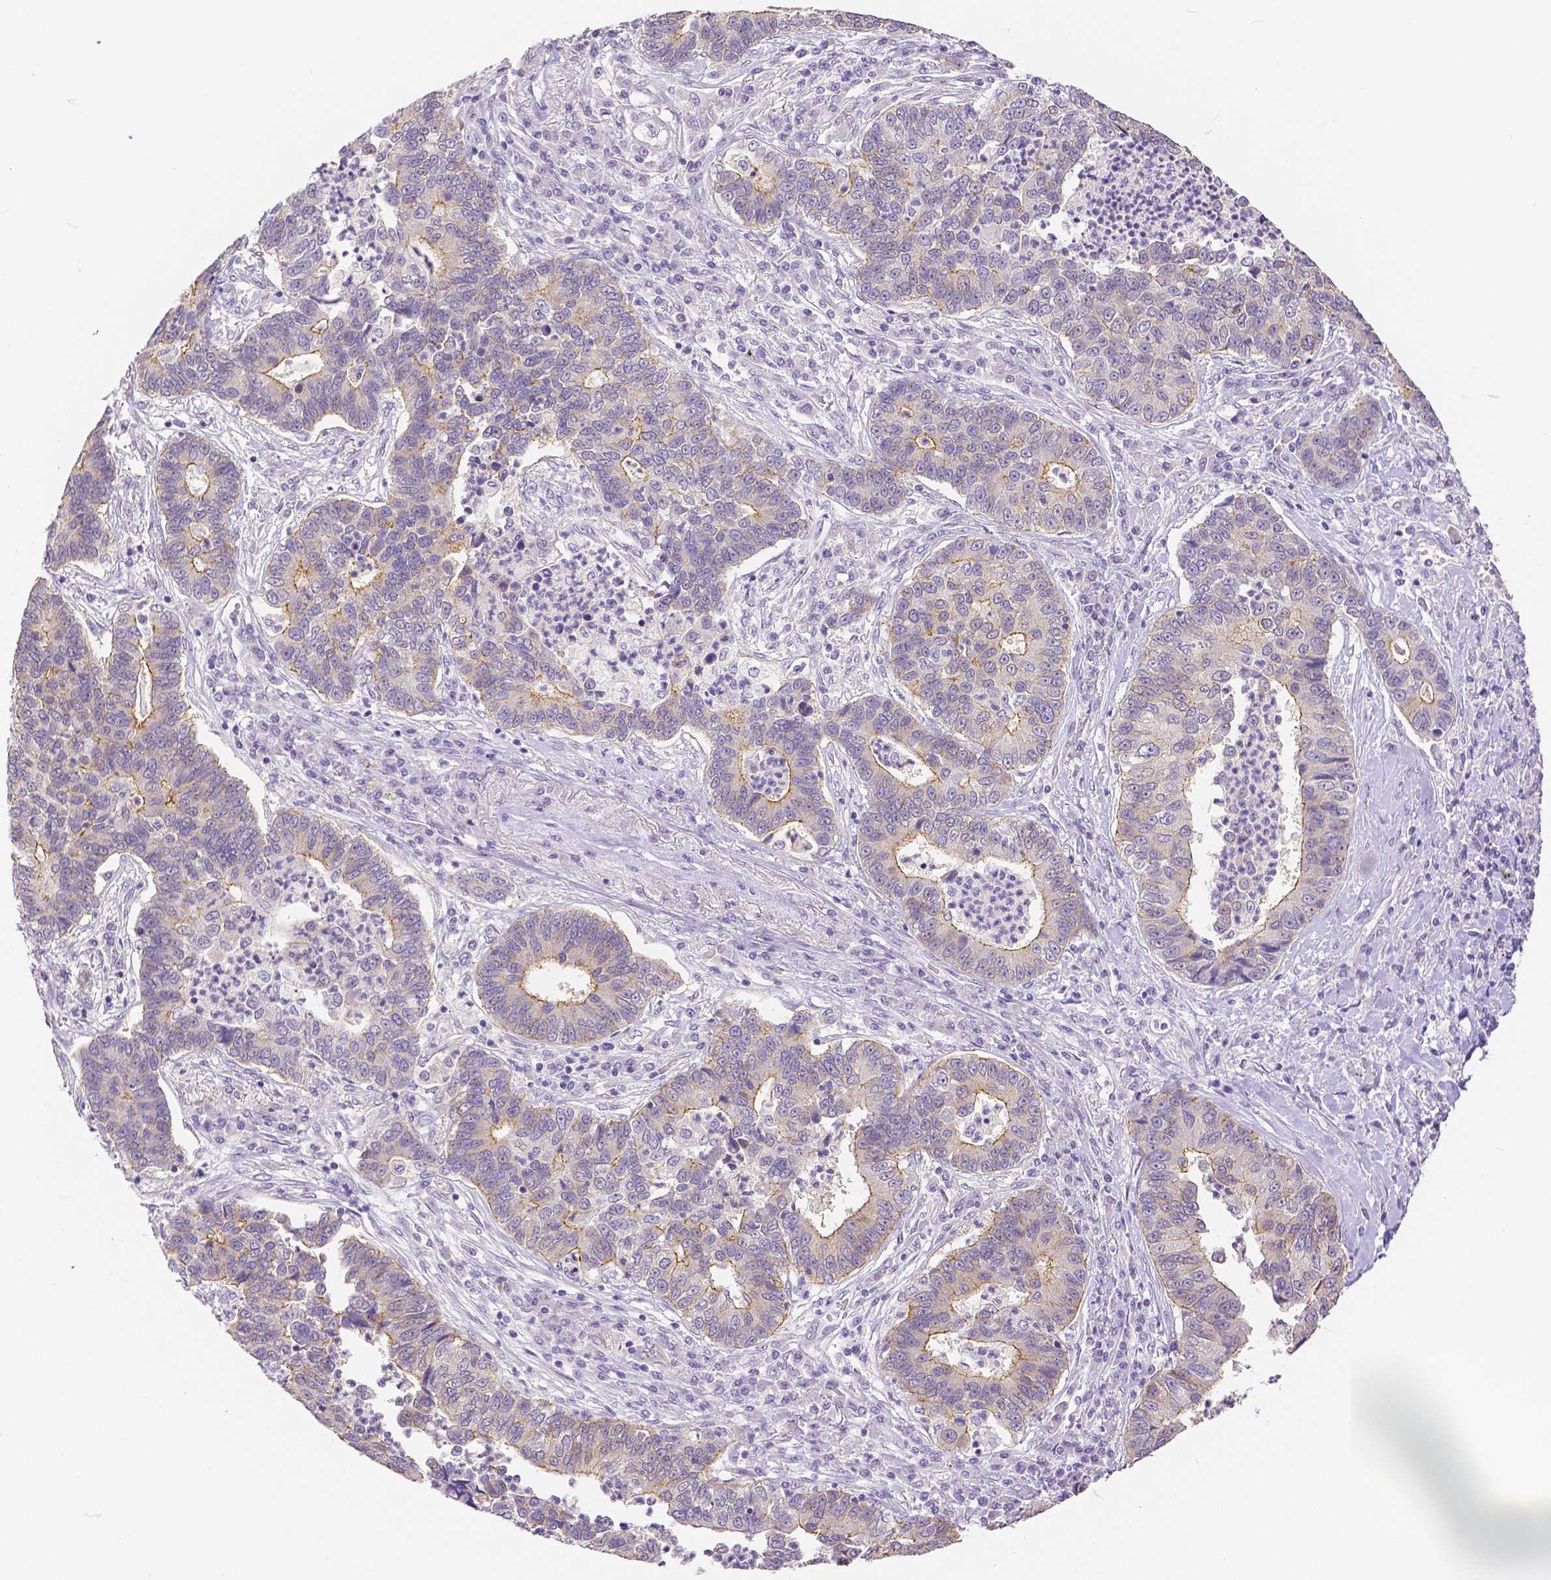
{"staining": {"intensity": "moderate", "quantity": "<25%", "location": "cytoplasmic/membranous"}, "tissue": "lung cancer", "cell_type": "Tumor cells", "image_type": "cancer", "snomed": [{"axis": "morphology", "description": "Adenocarcinoma, NOS"}, {"axis": "topography", "description": "Lung"}], "caption": "Immunohistochemistry of human lung adenocarcinoma reveals low levels of moderate cytoplasmic/membranous staining in approximately <25% of tumor cells.", "gene": "OCLN", "patient": {"sex": "female", "age": 57}}